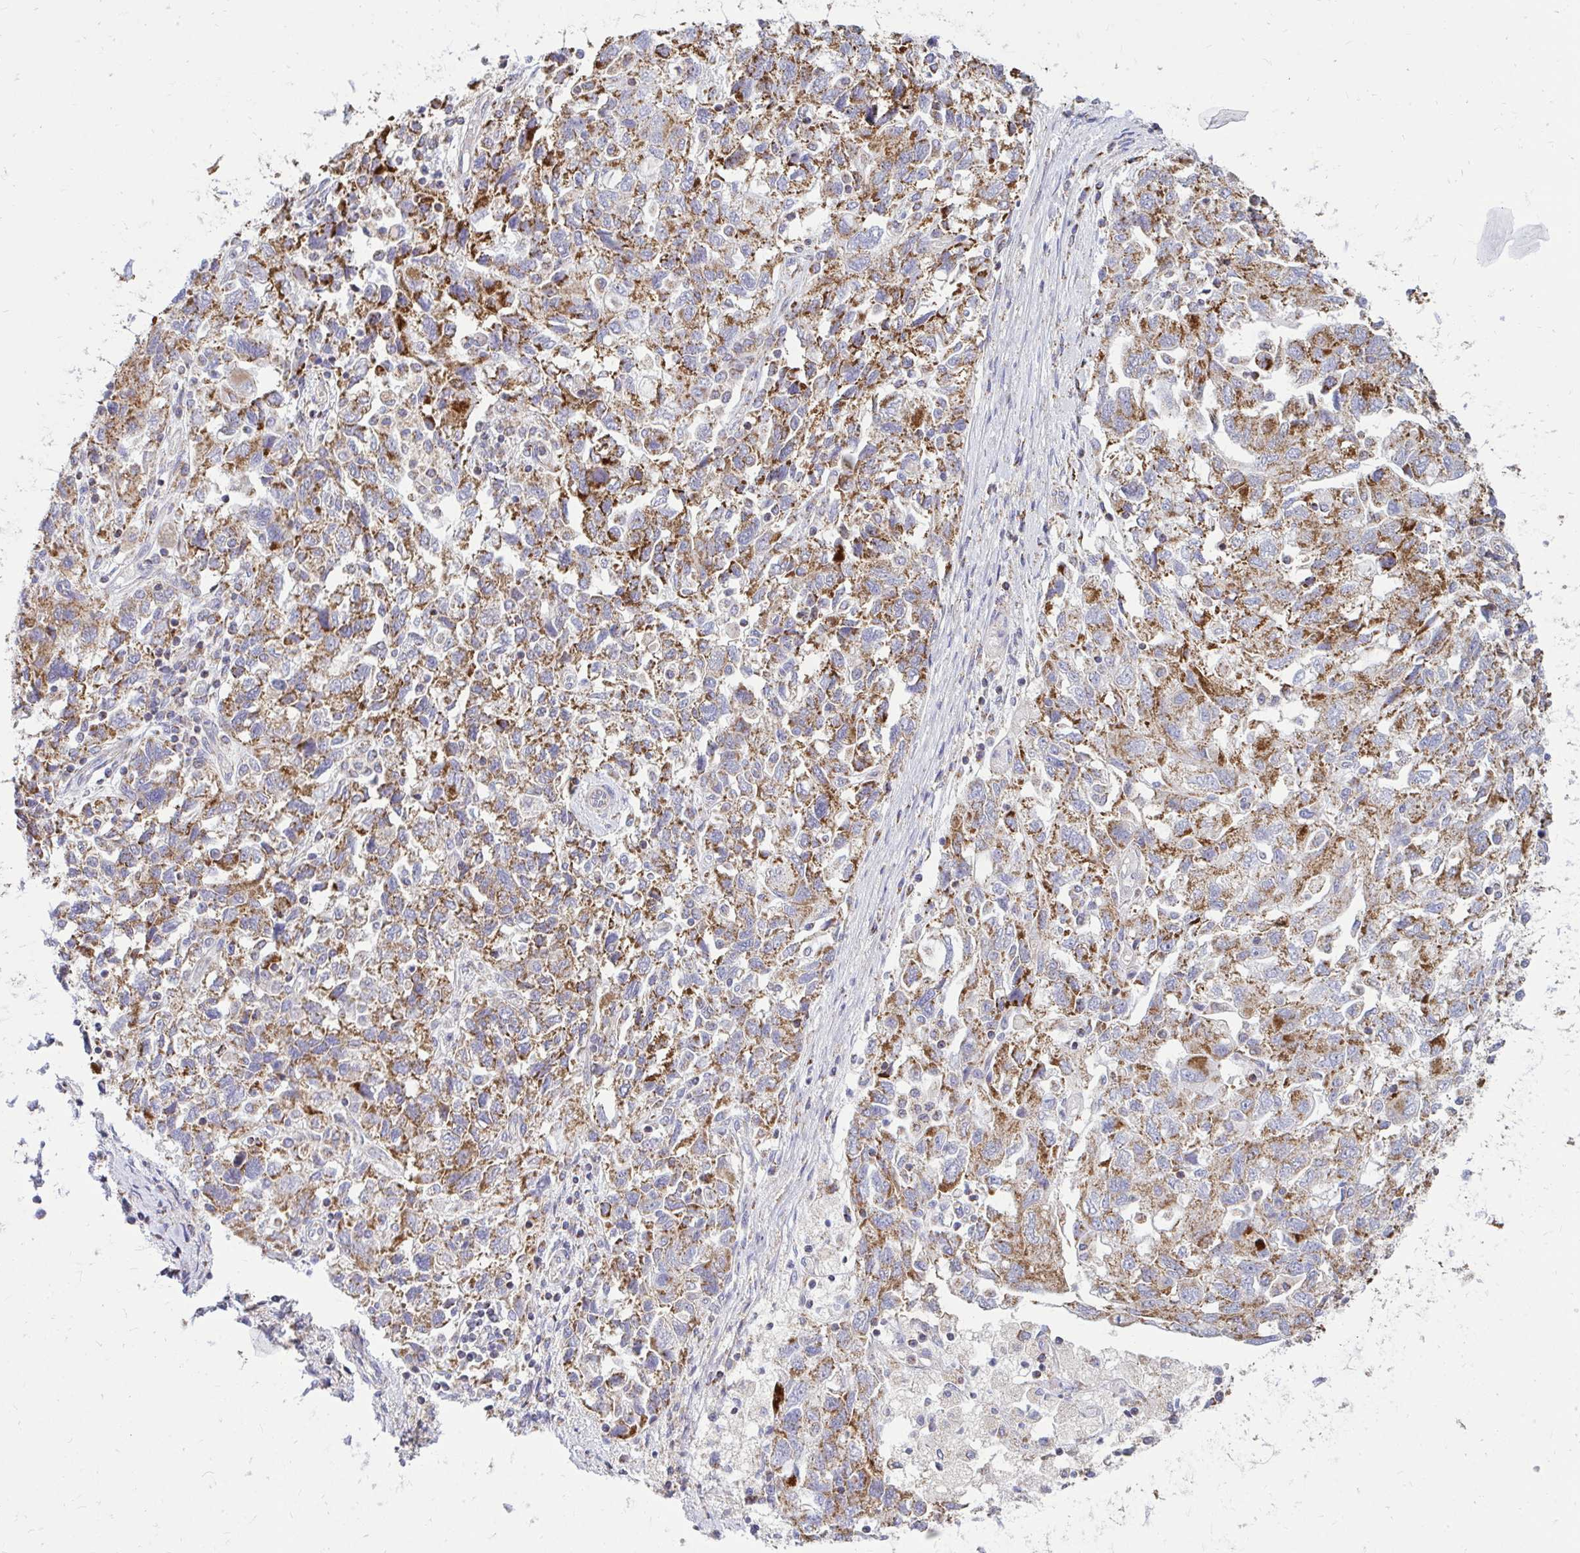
{"staining": {"intensity": "moderate", "quantity": ">75%", "location": "cytoplasmic/membranous"}, "tissue": "ovarian cancer", "cell_type": "Tumor cells", "image_type": "cancer", "snomed": [{"axis": "morphology", "description": "Carcinoma, NOS"}, {"axis": "morphology", "description": "Cystadenocarcinoma, serous, NOS"}, {"axis": "topography", "description": "Ovary"}], "caption": "A micrograph of human ovarian carcinoma stained for a protein shows moderate cytoplasmic/membranous brown staining in tumor cells.", "gene": "OR10R2", "patient": {"sex": "female", "age": 69}}